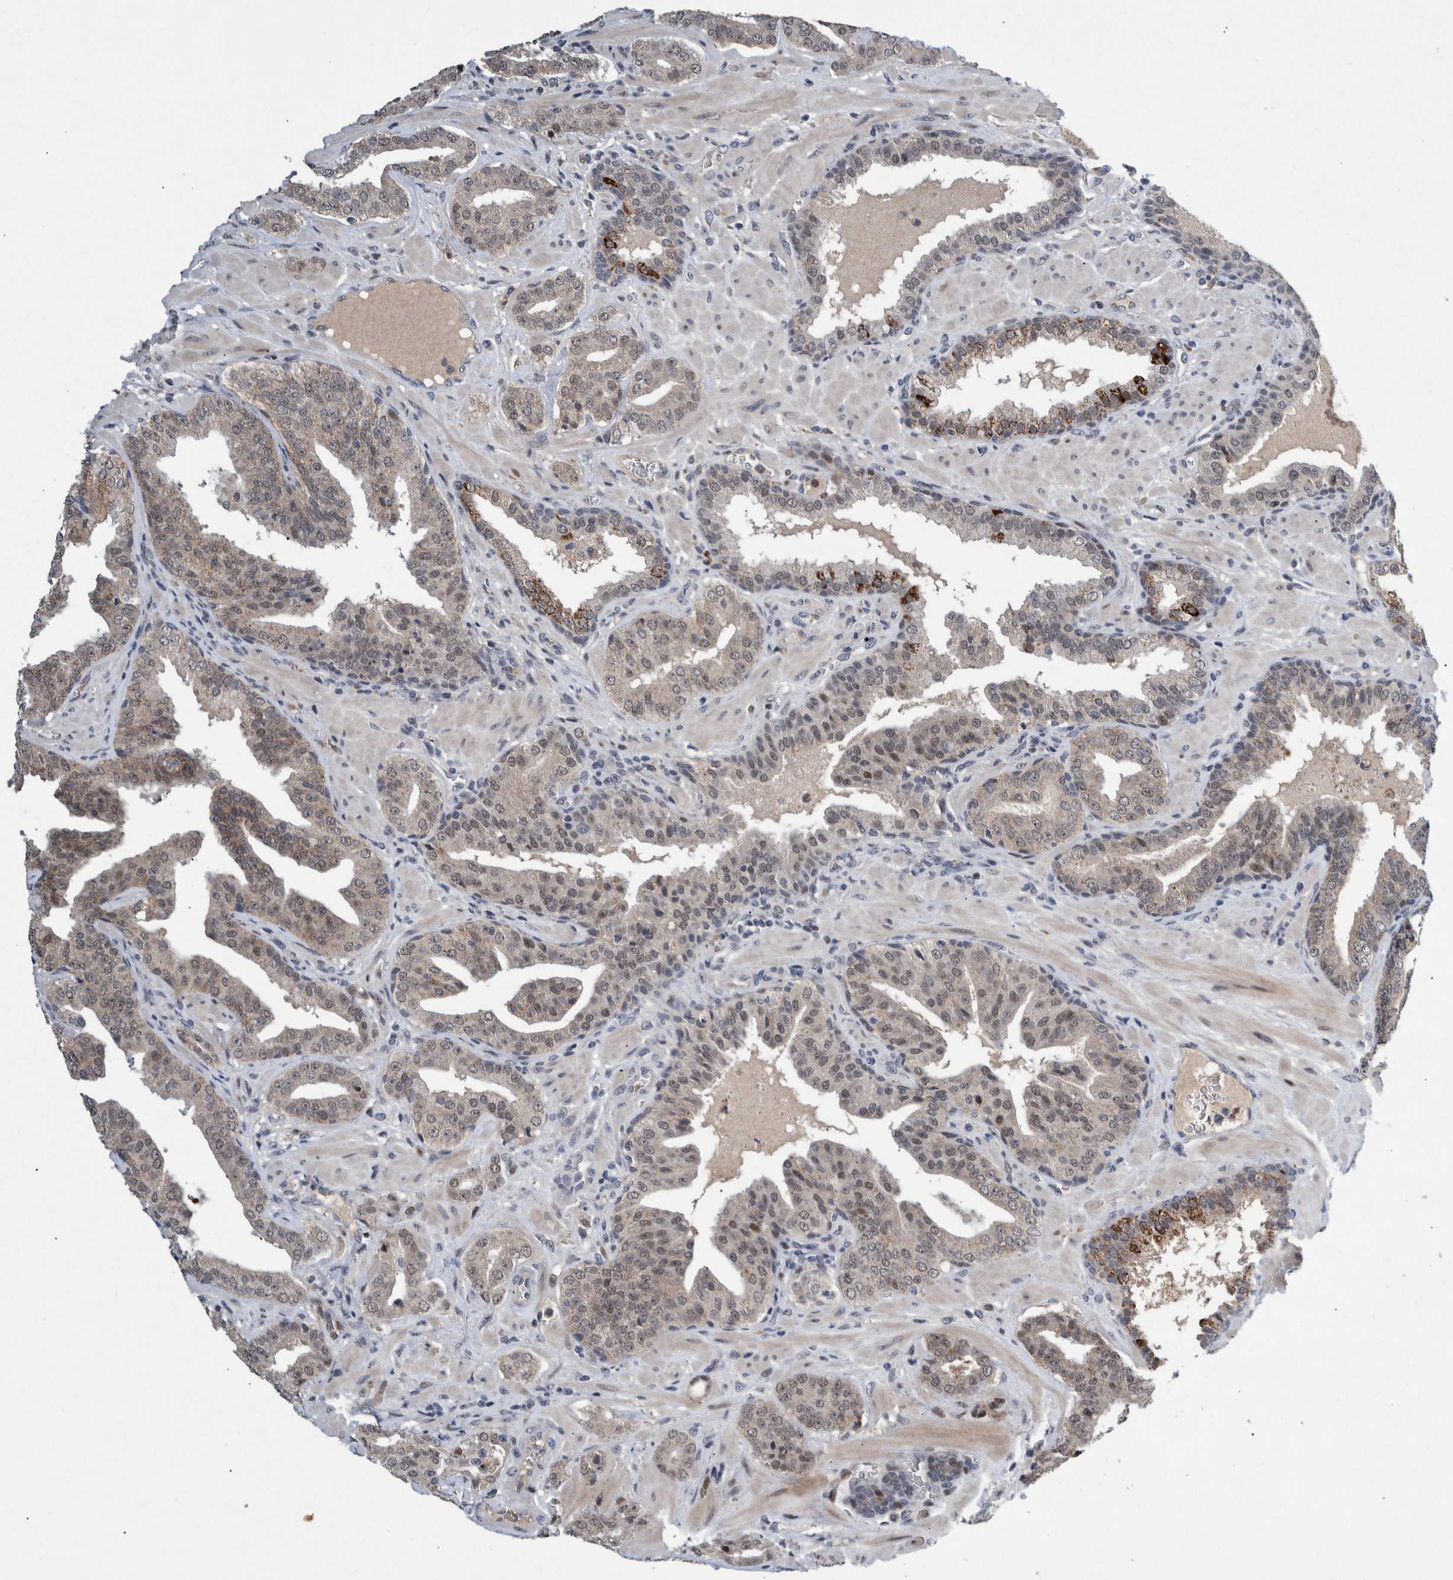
{"staining": {"intensity": "weak", "quantity": ">75%", "location": "cytoplasmic/membranous,nuclear"}, "tissue": "prostate cancer", "cell_type": "Tumor cells", "image_type": "cancer", "snomed": [{"axis": "morphology", "description": "Adenocarcinoma, Low grade"}, {"axis": "topography", "description": "Prostate"}], "caption": "Human prostate adenocarcinoma (low-grade) stained with a brown dye reveals weak cytoplasmic/membranous and nuclear positive staining in approximately >75% of tumor cells.", "gene": "ESRP1", "patient": {"sex": "male", "age": 62}}